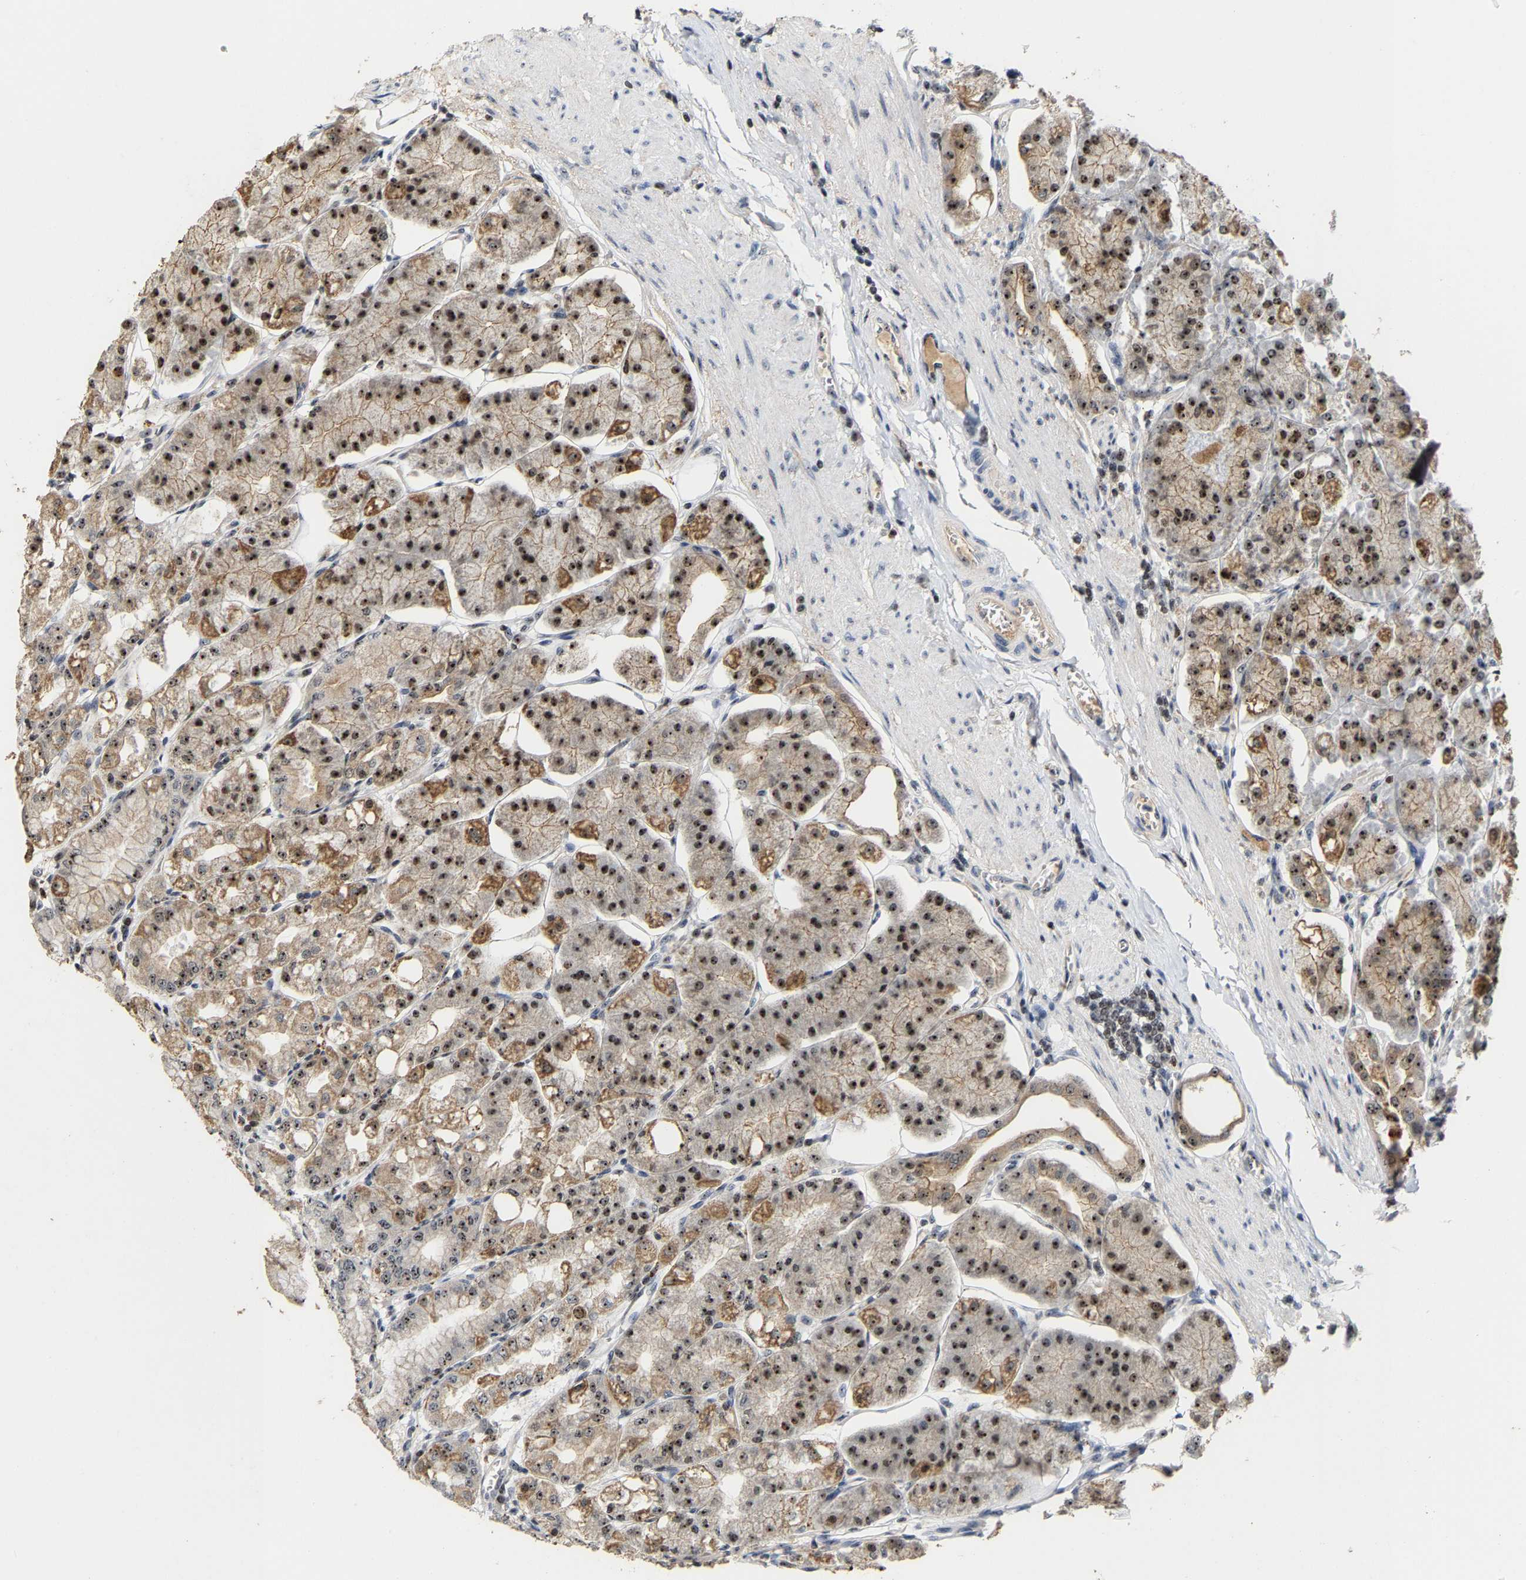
{"staining": {"intensity": "strong", "quantity": "25%-75%", "location": "cytoplasmic/membranous,nuclear"}, "tissue": "stomach", "cell_type": "Glandular cells", "image_type": "normal", "snomed": [{"axis": "morphology", "description": "Normal tissue, NOS"}, {"axis": "topography", "description": "Stomach, lower"}], "caption": "Protein staining by immunohistochemistry displays strong cytoplasmic/membranous,nuclear positivity in approximately 25%-75% of glandular cells in benign stomach.", "gene": "NOP58", "patient": {"sex": "male", "age": 71}}